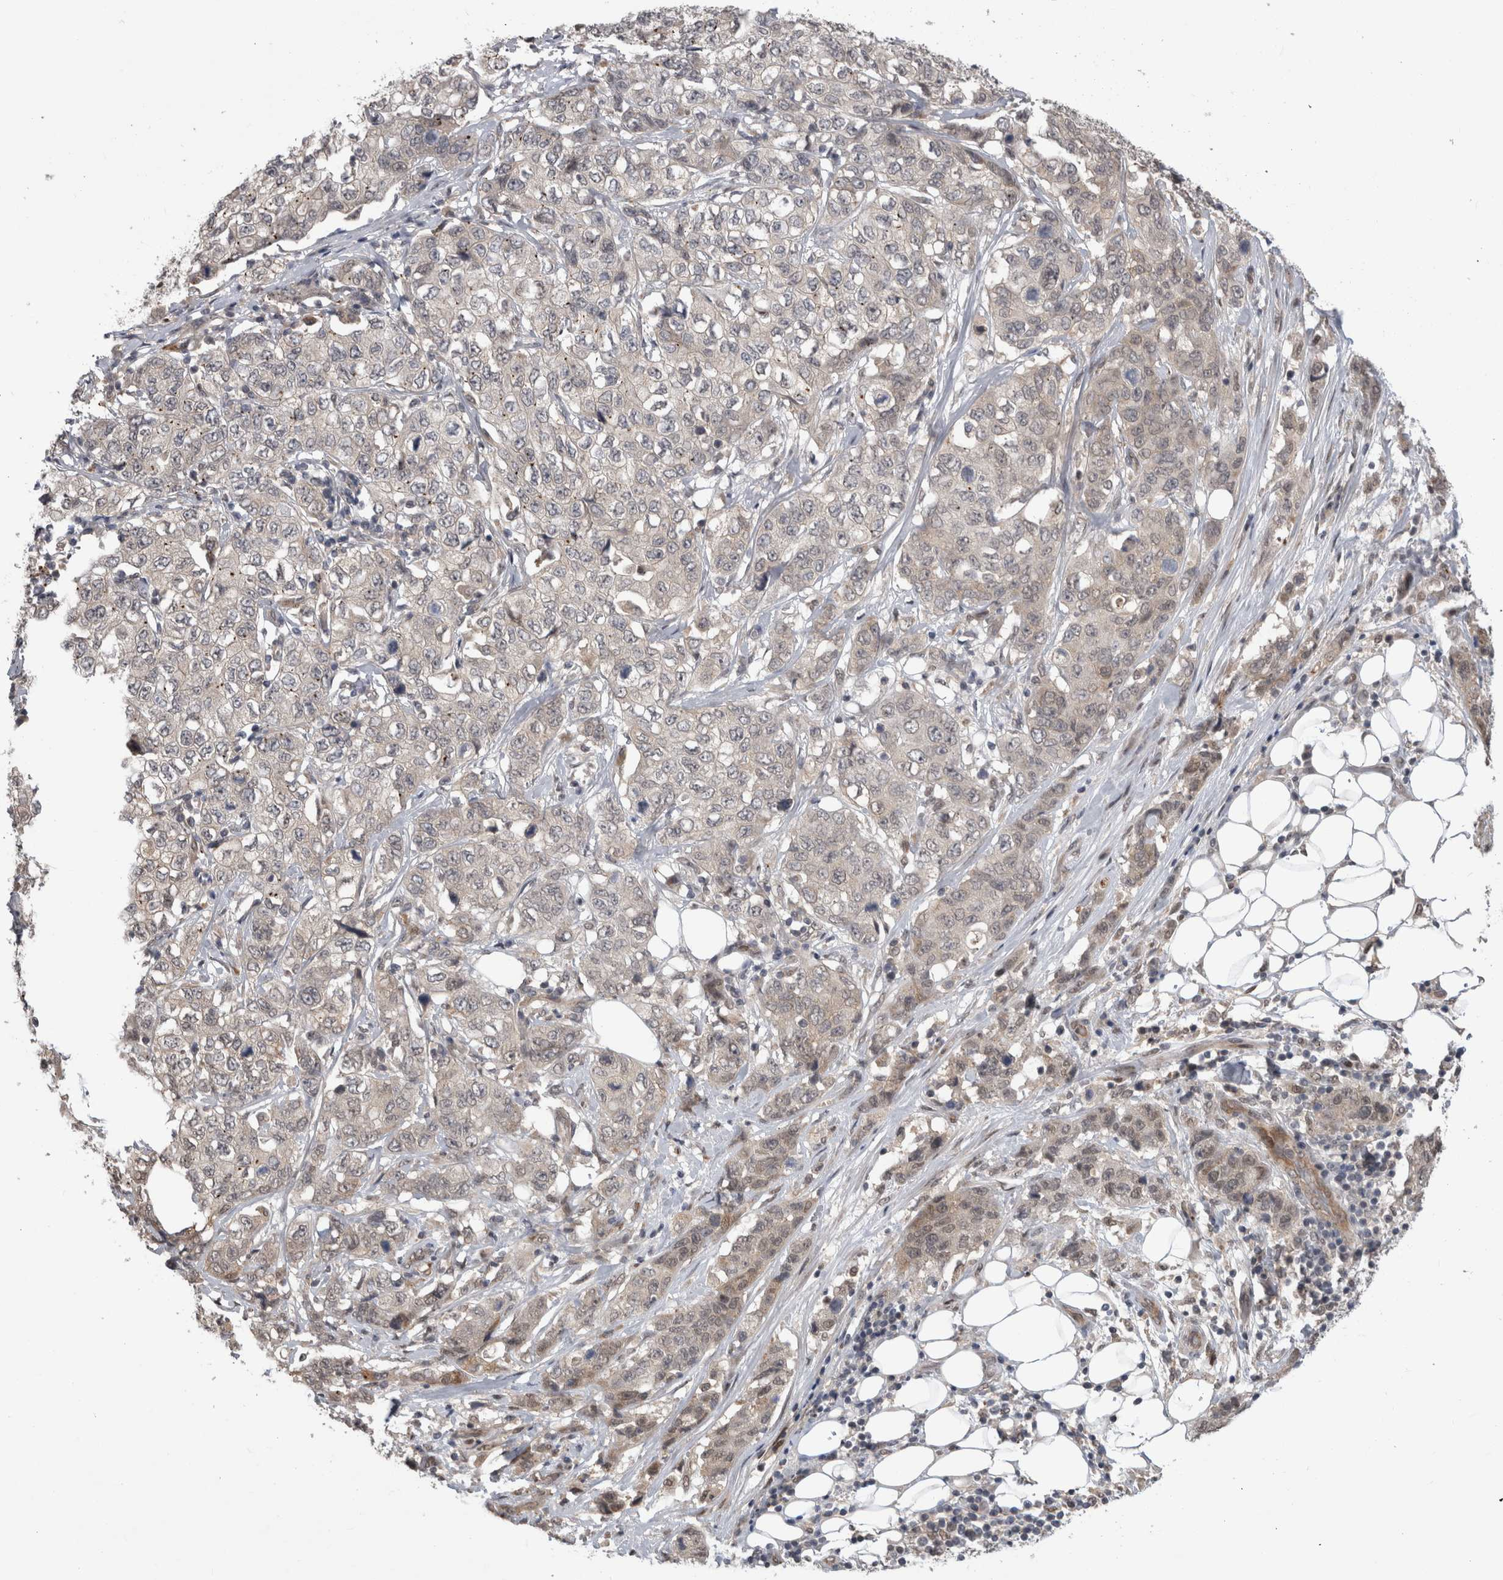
{"staining": {"intensity": "weak", "quantity": "<25%", "location": "cytoplasmic/membranous"}, "tissue": "stomach cancer", "cell_type": "Tumor cells", "image_type": "cancer", "snomed": [{"axis": "morphology", "description": "Adenocarcinoma, NOS"}, {"axis": "topography", "description": "Stomach"}], "caption": "Histopathology image shows no protein expression in tumor cells of adenocarcinoma (stomach) tissue.", "gene": "MTBP", "patient": {"sex": "male", "age": 48}}